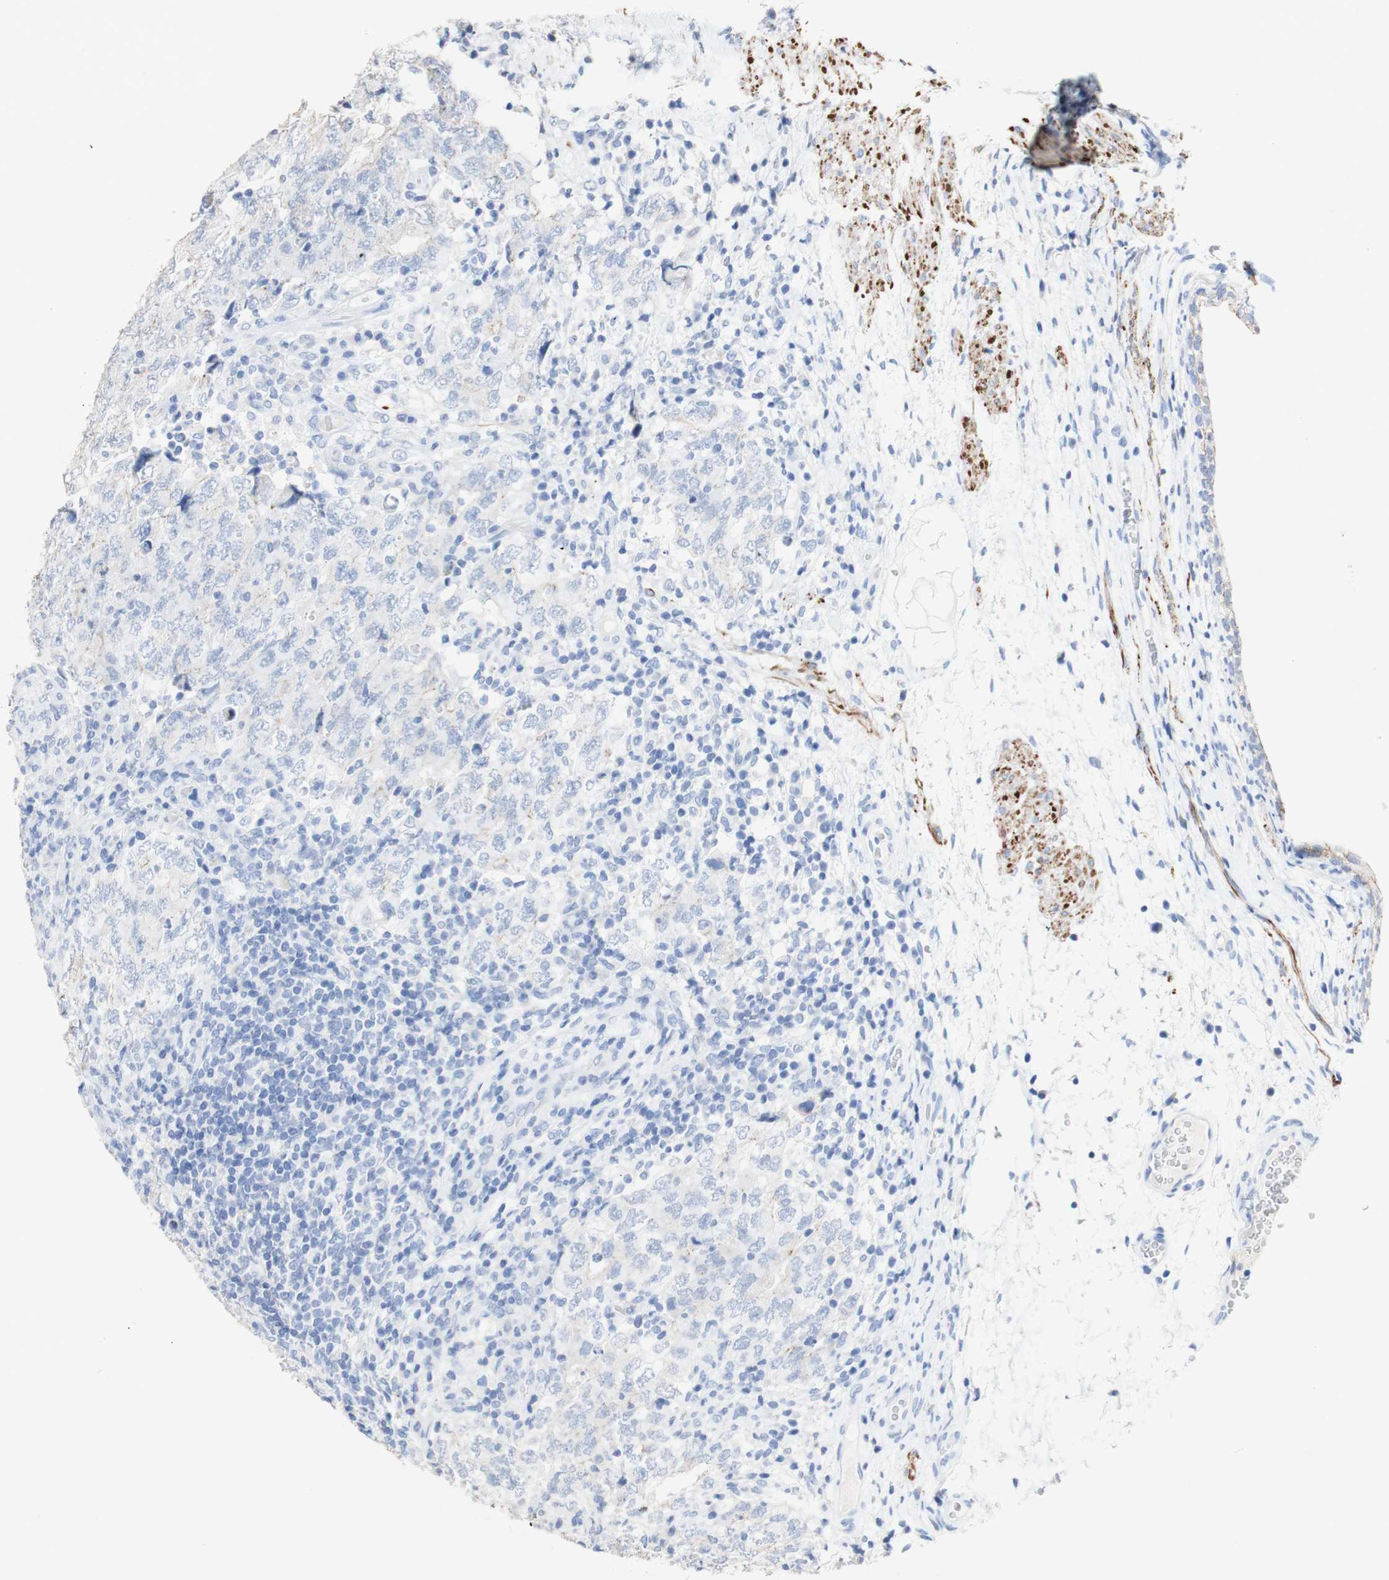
{"staining": {"intensity": "negative", "quantity": "none", "location": "none"}, "tissue": "testis cancer", "cell_type": "Tumor cells", "image_type": "cancer", "snomed": [{"axis": "morphology", "description": "Carcinoma, Embryonal, NOS"}, {"axis": "topography", "description": "Testis"}], "caption": "Tumor cells show no significant positivity in testis cancer.", "gene": "DSC2", "patient": {"sex": "male", "age": 26}}